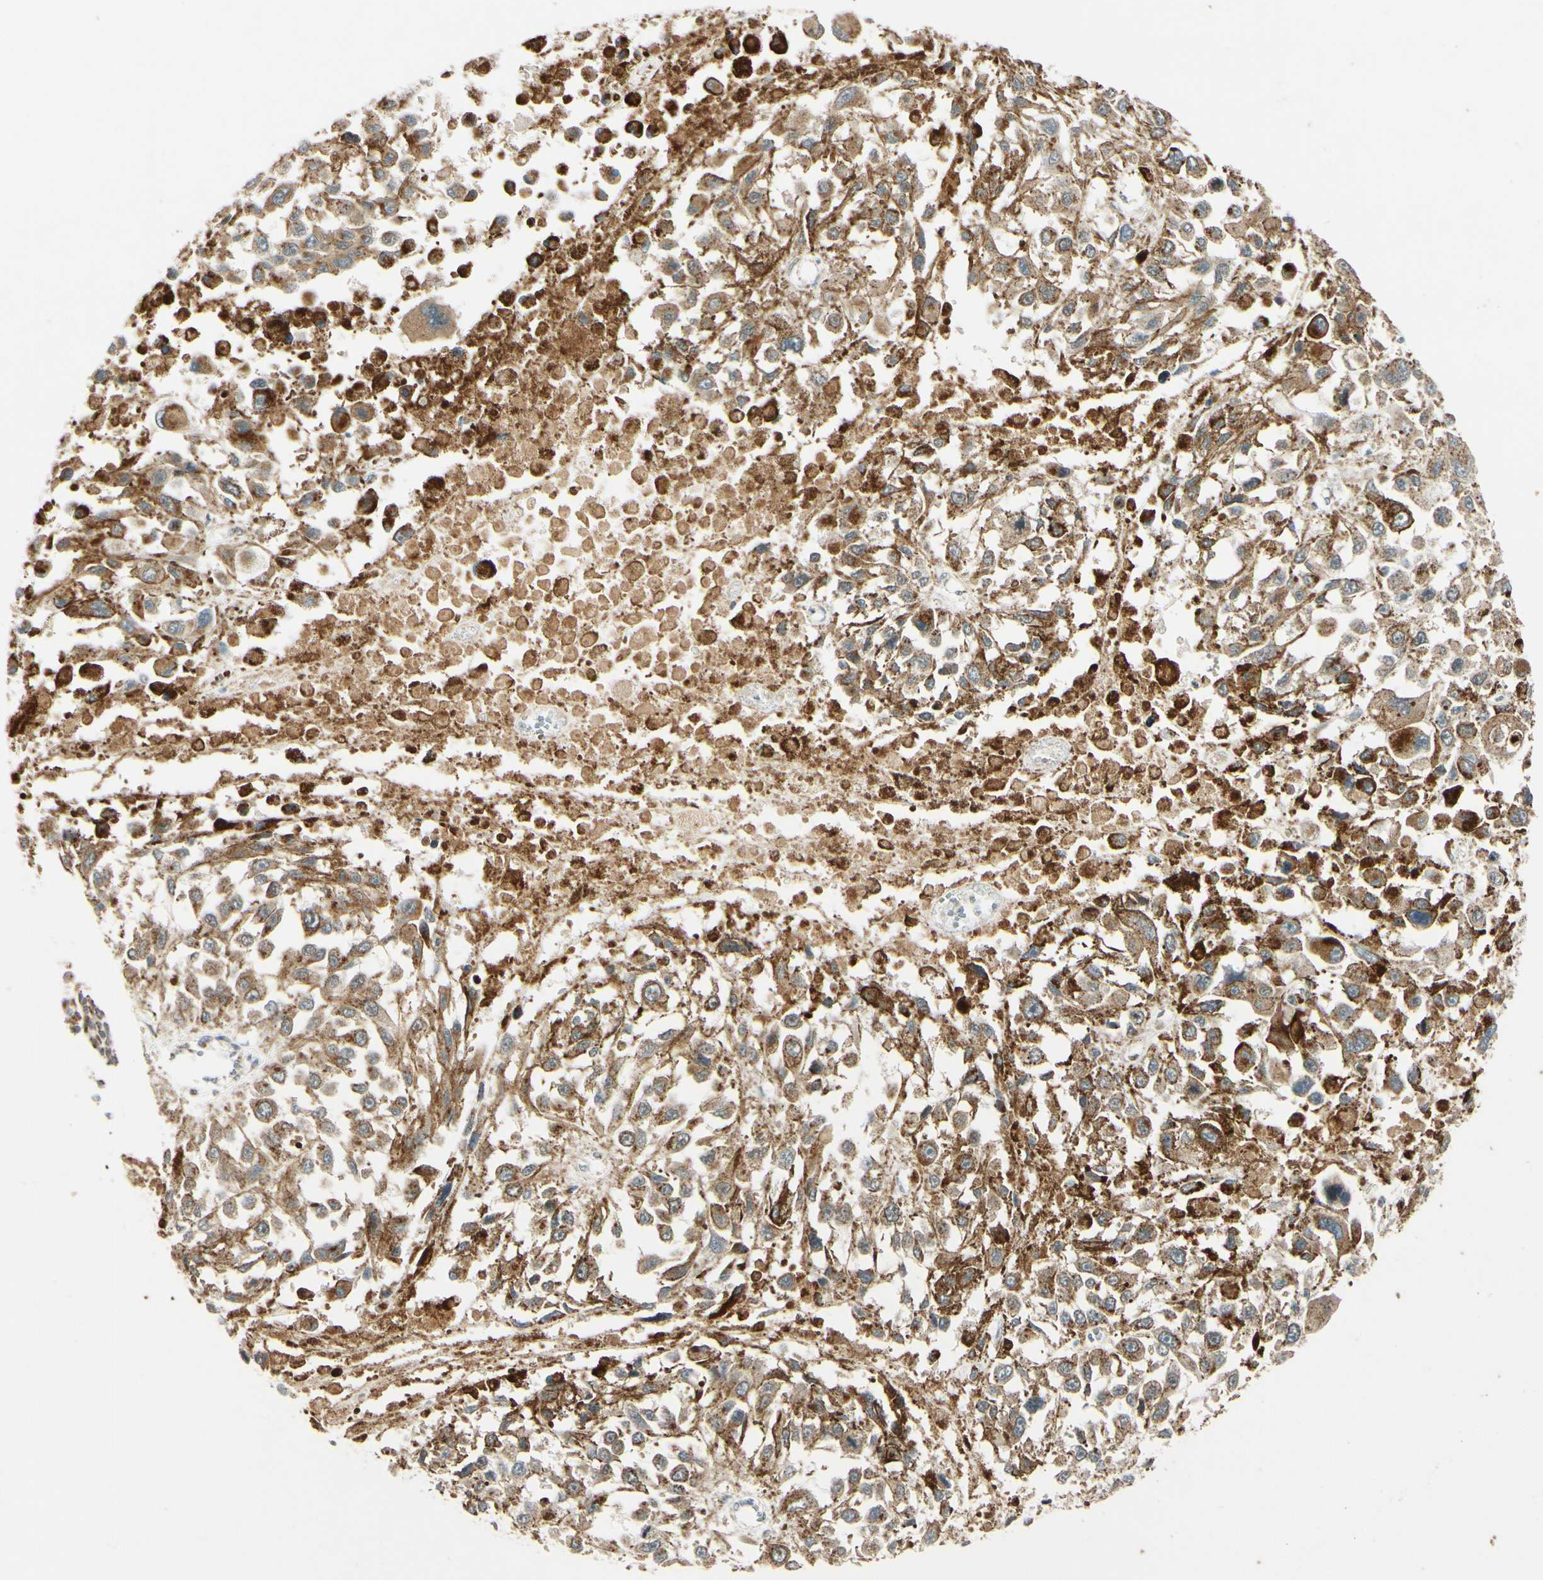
{"staining": {"intensity": "weak", "quantity": "25%-75%", "location": "cytoplasmic/membranous"}, "tissue": "melanoma", "cell_type": "Tumor cells", "image_type": "cancer", "snomed": [{"axis": "morphology", "description": "Malignant melanoma, Metastatic site"}, {"axis": "topography", "description": "Lymph node"}], "caption": "Malignant melanoma (metastatic site) stained with DAB IHC displays low levels of weak cytoplasmic/membranous expression in about 25%-75% of tumor cells. The protein is shown in brown color, while the nuclei are stained blue.", "gene": "NEO1", "patient": {"sex": "male", "age": 59}}